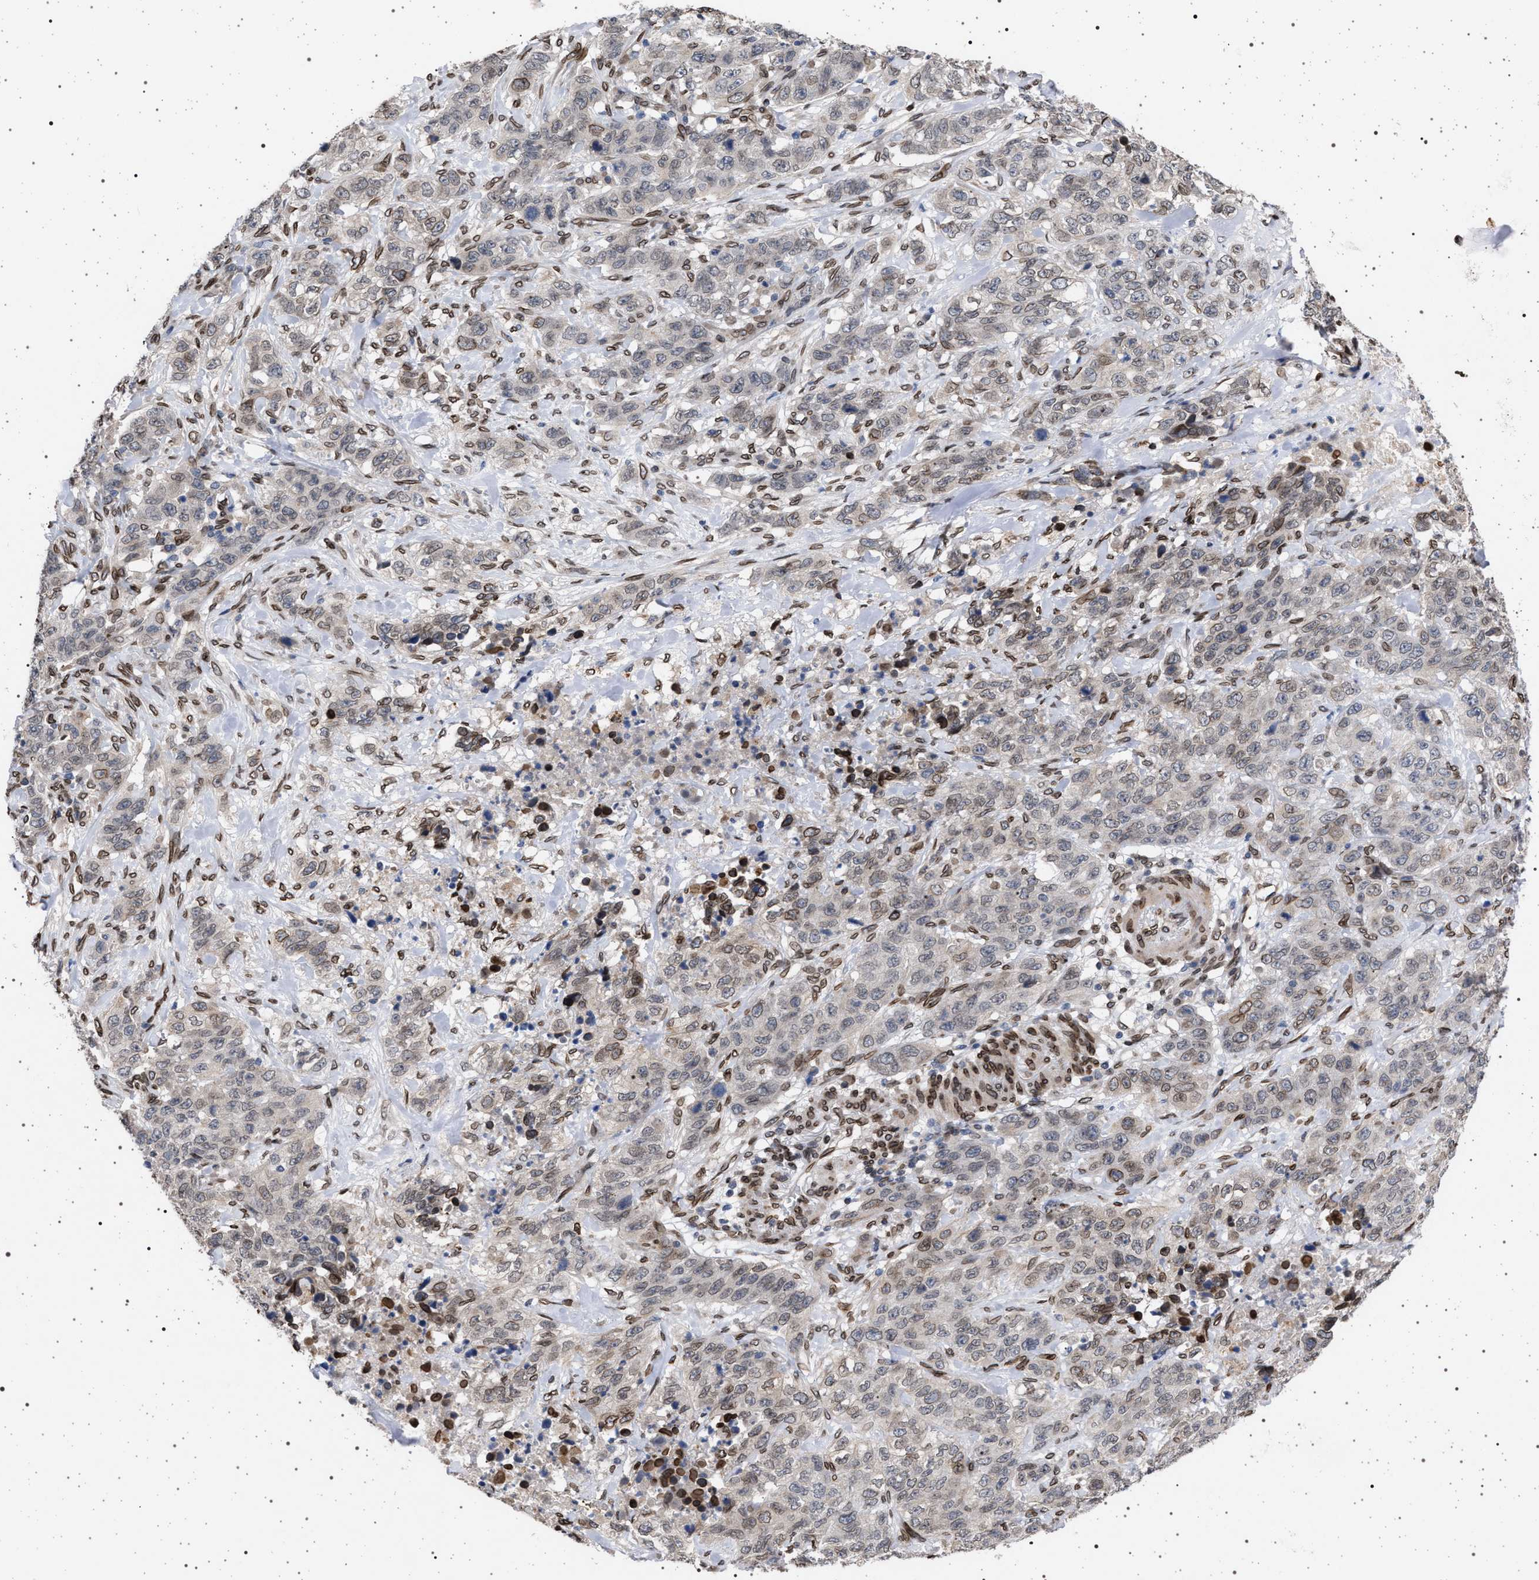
{"staining": {"intensity": "moderate", "quantity": "<25%", "location": "cytoplasmic/membranous,nuclear"}, "tissue": "stomach cancer", "cell_type": "Tumor cells", "image_type": "cancer", "snomed": [{"axis": "morphology", "description": "Adenocarcinoma, NOS"}, {"axis": "topography", "description": "Stomach"}], "caption": "A photomicrograph of human stomach adenocarcinoma stained for a protein demonstrates moderate cytoplasmic/membranous and nuclear brown staining in tumor cells.", "gene": "ING2", "patient": {"sex": "male", "age": 48}}